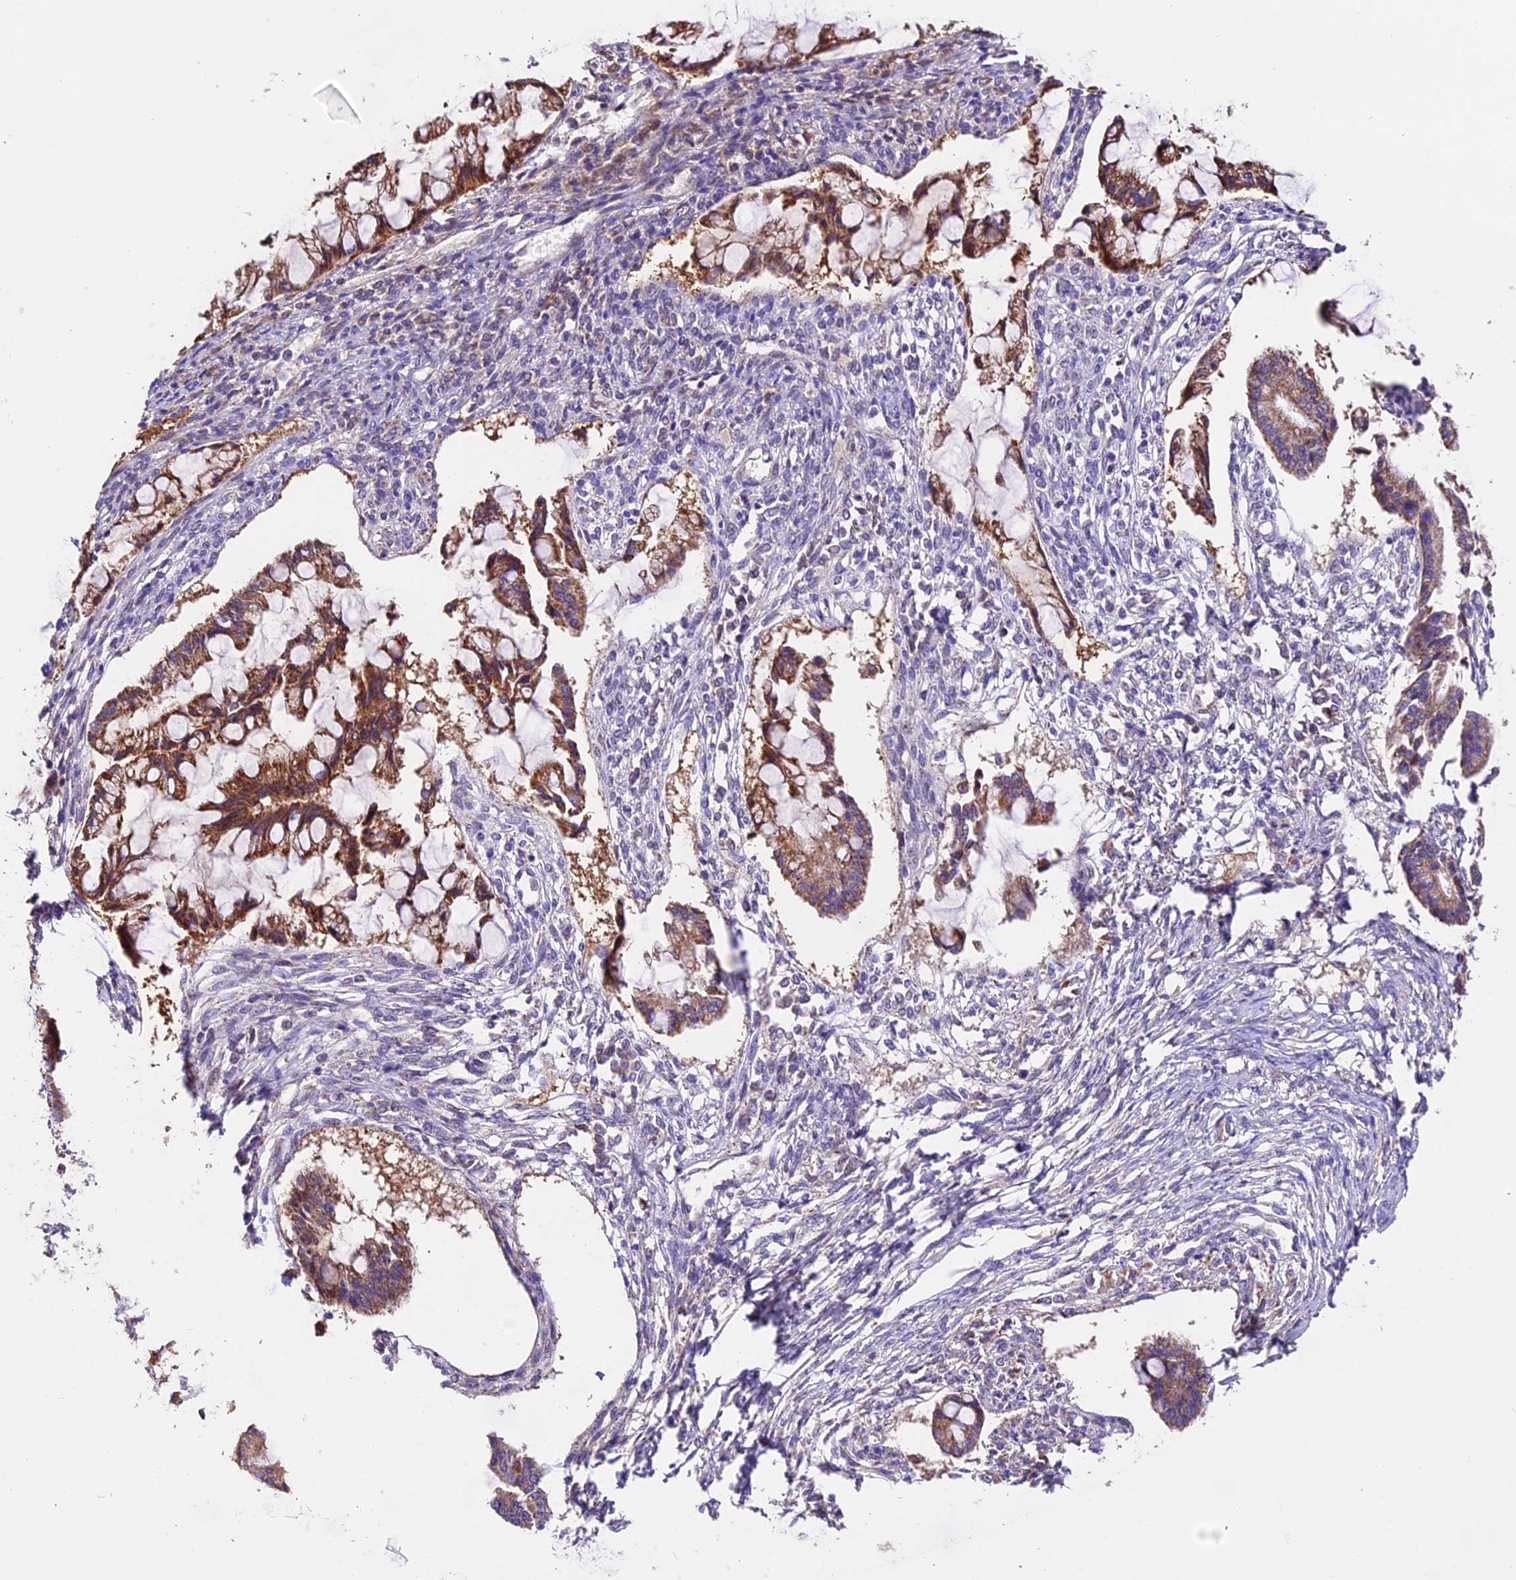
{"staining": {"intensity": "moderate", "quantity": ">75%", "location": "cytoplasmic/membranous"}, "tissue": "ovarian cancer", "cell_type": "Tumor cells", "image_type": "cancer", "snomed": [{"axis": "morphology", "description": "Cystadenocarcinoma, mucinous, NOS"}, {"axis": "topography", "description": "Ovary"}], "caption": "Ovarian mucinous cystadenocarcinoma stained with a protein marker reveals moderate staining in tumor cells.", "gene": "DDX28", "patient": {"sex": "female", "age": 73}}